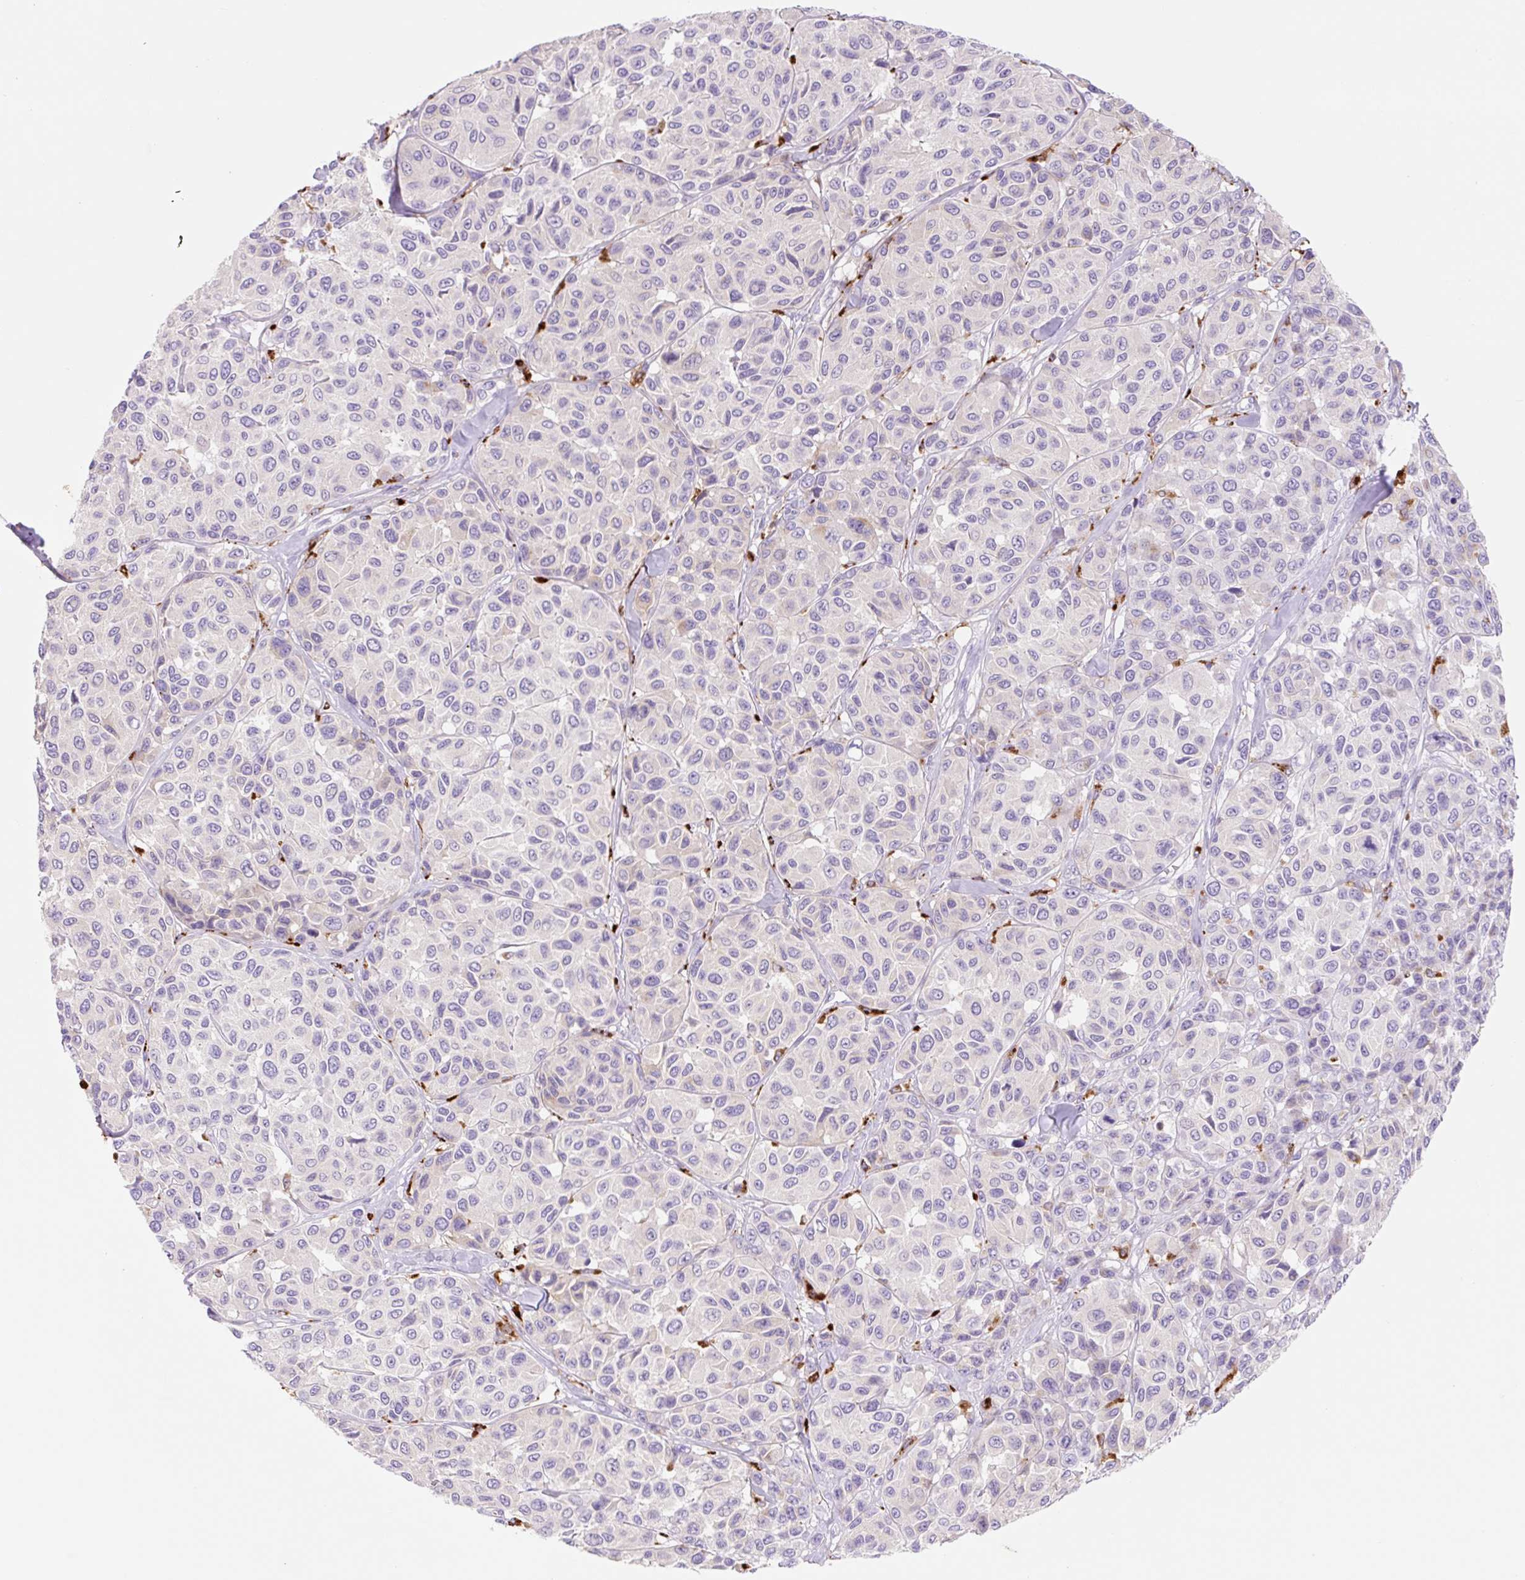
{"staining": {"intensity": "negative", "quantity": "none", "location": "none"}, "tissue": "melanoma", "cell_type": "Tumor cells", "image_type": "cancer", "snomed": [{"axis": "morphology", "description": "Malignant melanoma, NOS"}, {"axis": "topography", "description": "Skin"}], "caption": "An IHC image of malignant melanoma is shown. There is no staining in tumor cells of malignant melanoma.", "gene": "HEXA", "patient": {"sex": "female", "age": 66}}